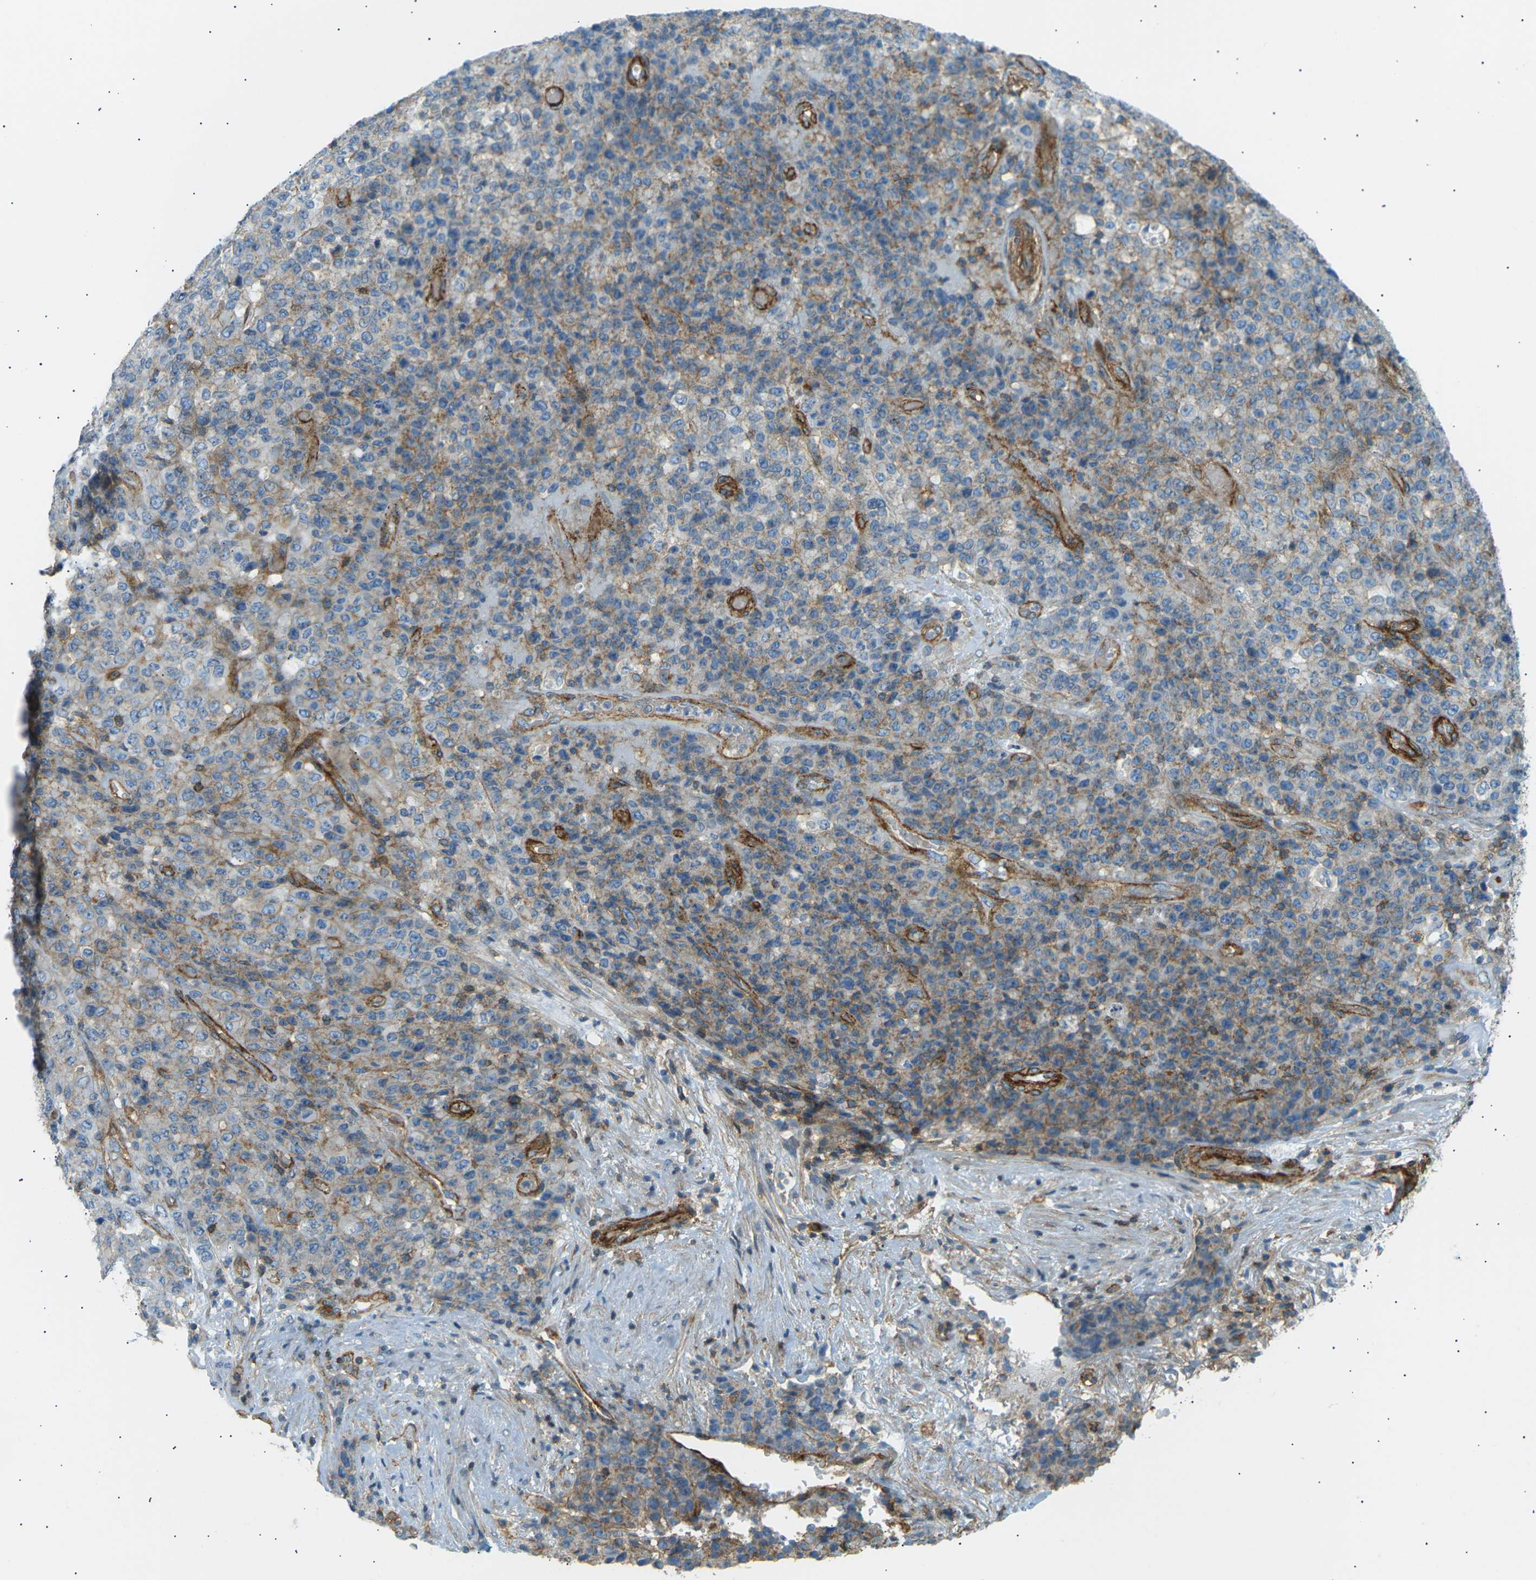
{"staining": {"intensity": "moderate", "quantity": "25%-75%", "location": "cytoplasmic/membranous"}, "tissue": "stomach cancer", "cell_type": "Tumor cells", "image_type": "cancer", "snomed": [{"axis": "morphology", "description": "Adenocarcinoma, NOS"}, {"axis": "topography", "description": "Stomach"}], "caption": "Stomach cancer (adenocarcinoma) tissue exhibits moderate cytoplasmic/membranous positivity in approximately 25%-75% of tumor cells, visualized by immunohistochemistry.", "gene": "ATP2B4", "patient": {"sex": "female", "age": 73}}